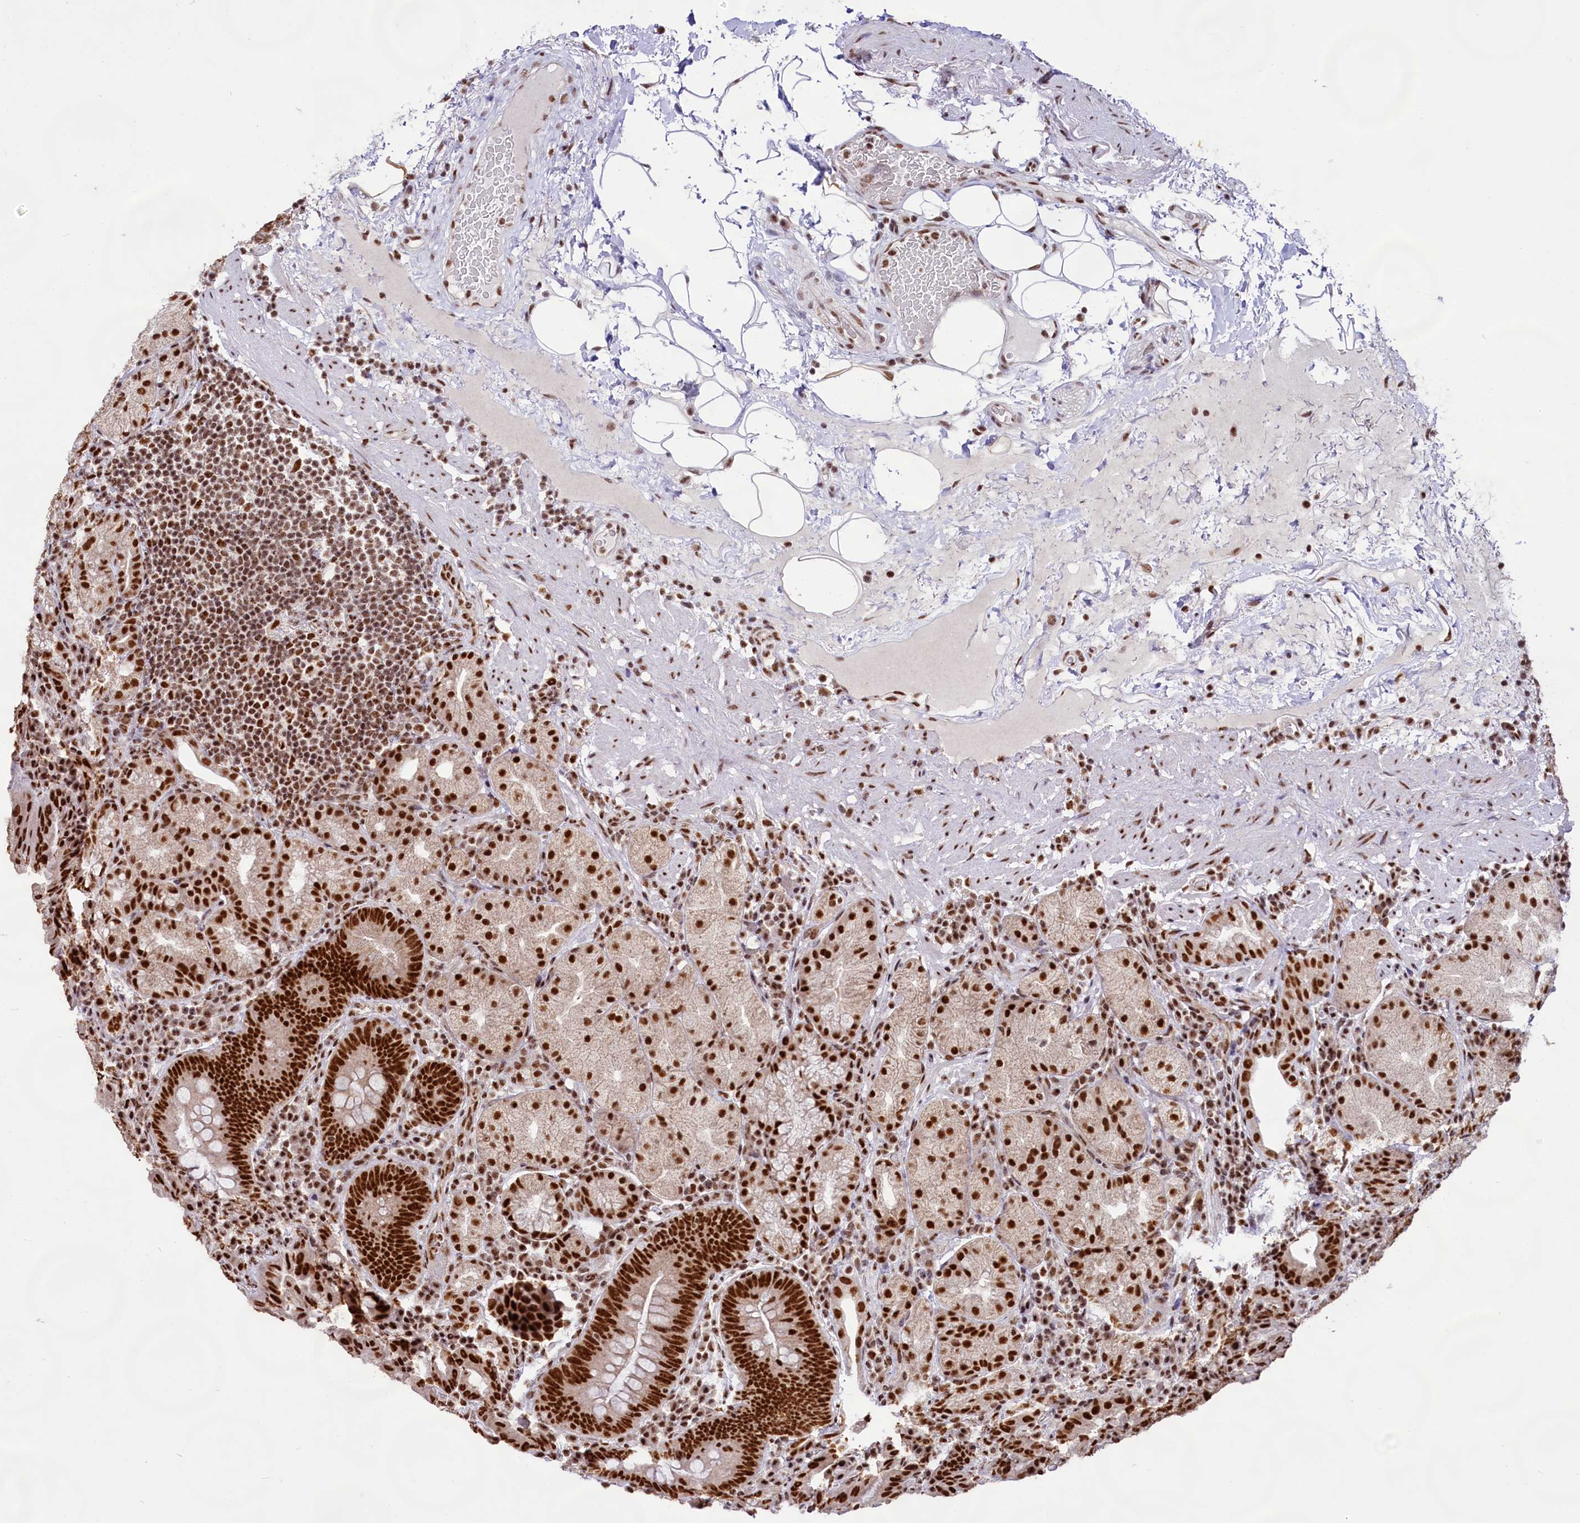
{"staining": {"intensity": "strong", "quantity": ">75%", "location": "nuclear"}, "tissue": "stomach", "cell_type": "Glandular cells", "image_type": "normal", "snomed": [{"axis": "morphology", "description": "Normal tissue, NOS"}, {"axis": "morphology", "description": "Inflammation, NOS"}, {"axis": "topography", "description": "Stomach"}], "caption": "A histopathology image of stomach stained for a protein shows strong nuclear brown staining in glandular cells.", "gene": "HIRA", "patient": {"sex": "male", "age": 79}}